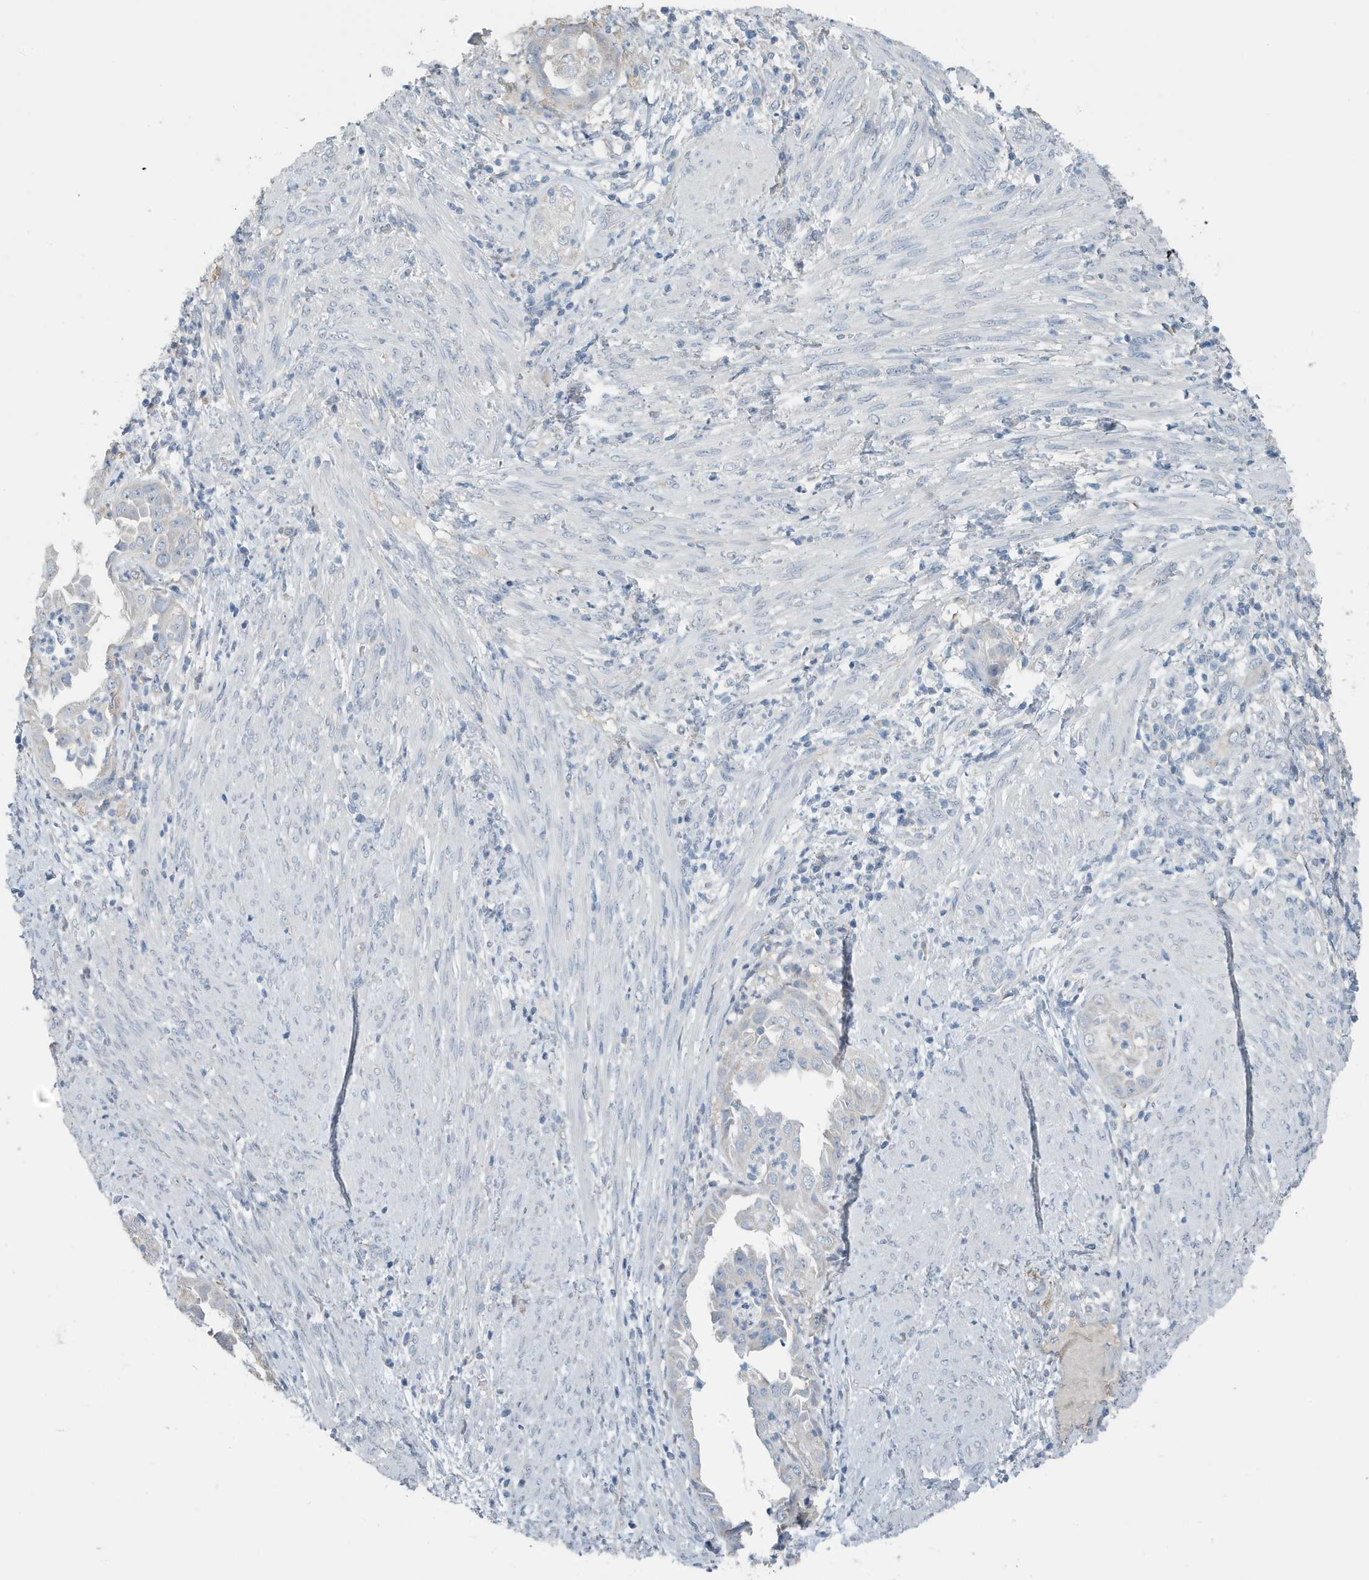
{"staining": {"intensity": "negative", "quantity": "none", "location": "none"}, "tissue": "endometrial cancer", "cell_type": "Tumor cells", "image_type": "cancer", "snomed": [{"axis": "morphology", "description": "Adenocarcinoma, NOS"}, {"axis": "topography", "description": "Endometrium"}], "caption": "This is a image of IHC staining of endometrial cancer (adenocarcinoma), which shows no staining in tumor cells. Brightfield microscopy of immunohistochemistry stained with DAB (brown) and hematoxylin (blue), captured at high magnification.", "gene": "UGT2B4", "patient": {"sex": "female", "age": 85}}